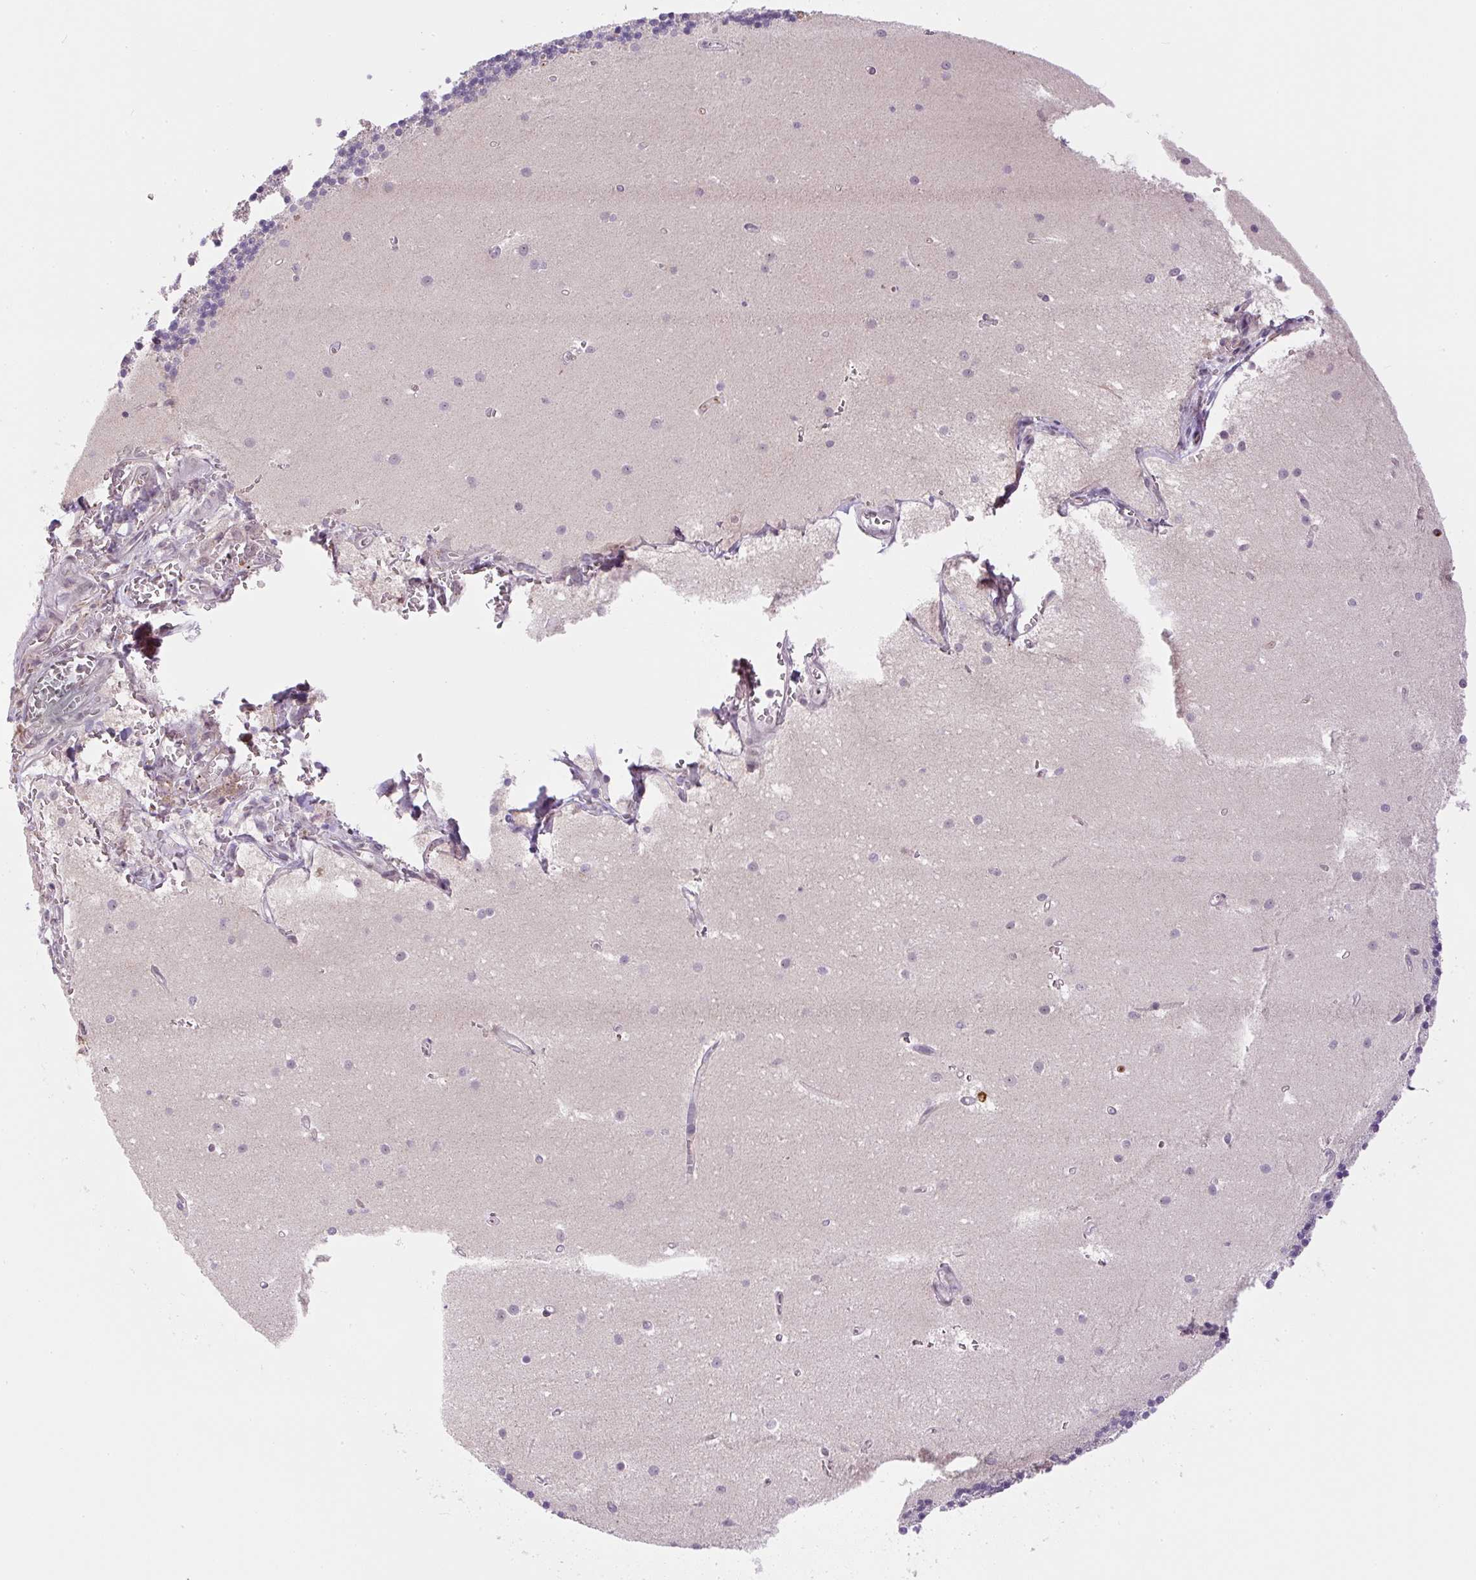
{"staining": {"intensity": "negative", "quantity": "none", "location": "none"}, "tissue": "cerebellum", "cell_type": "Cells in granular layer", "image_type": "normal", "snomed": [{"axis": "morphology", "description": "Normal tissue, NOS"}, {"axis": "topography", "description": "Cerebellum"}], "caption": "DAB (3,3'-diaminobenzidine) immunohistochemical staining of benign cerebellum displays no significant expression in cells in granular layer.", "gene": "SGF29", "patient": {"sex": "male", "age": 54}}